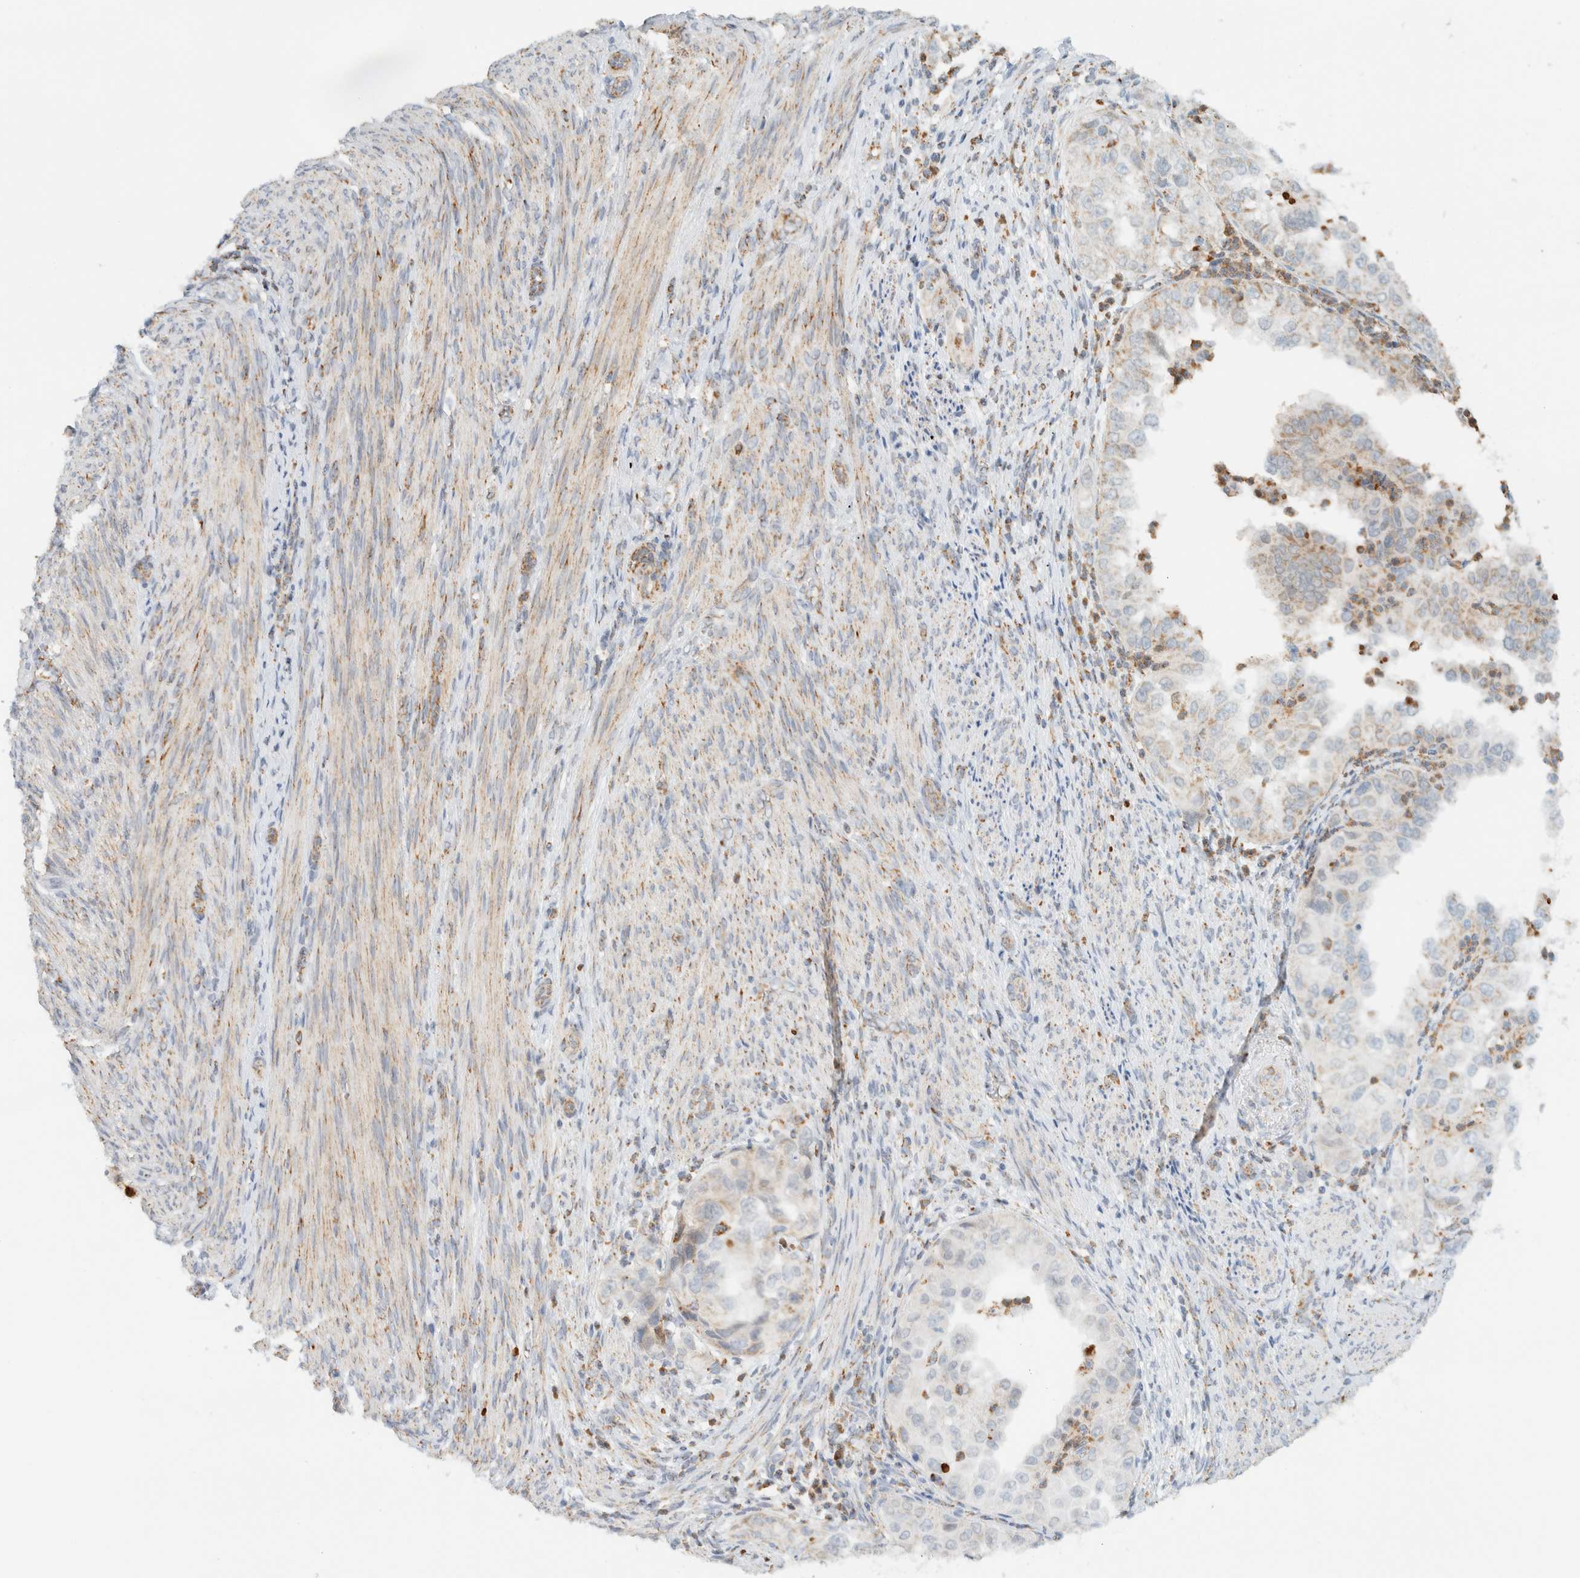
{"staining": {"intensity": "moderate", "quantity": "25%-75%", "location": "cytoplasmic/membranous"}, "tissue": "endometrial cancer", "cell_type": "Tumor cells", "image_type": "cancer", "snomed": [{"axis": "morphology", "description": "Adenocarcinoma, NOS"}, {"axis": "topography", "description": "Endometrium"}], "caption": "Immunohistochemistry (IHC) (DAB) staining of endometrial adenocarcinoma exhibits moderate cytoplasmic/membranous protein positivity in approximately 25%-75% of tumor cells.", "gene": "KIFAP3", "patient": {"sex": "female", "age": 85}}